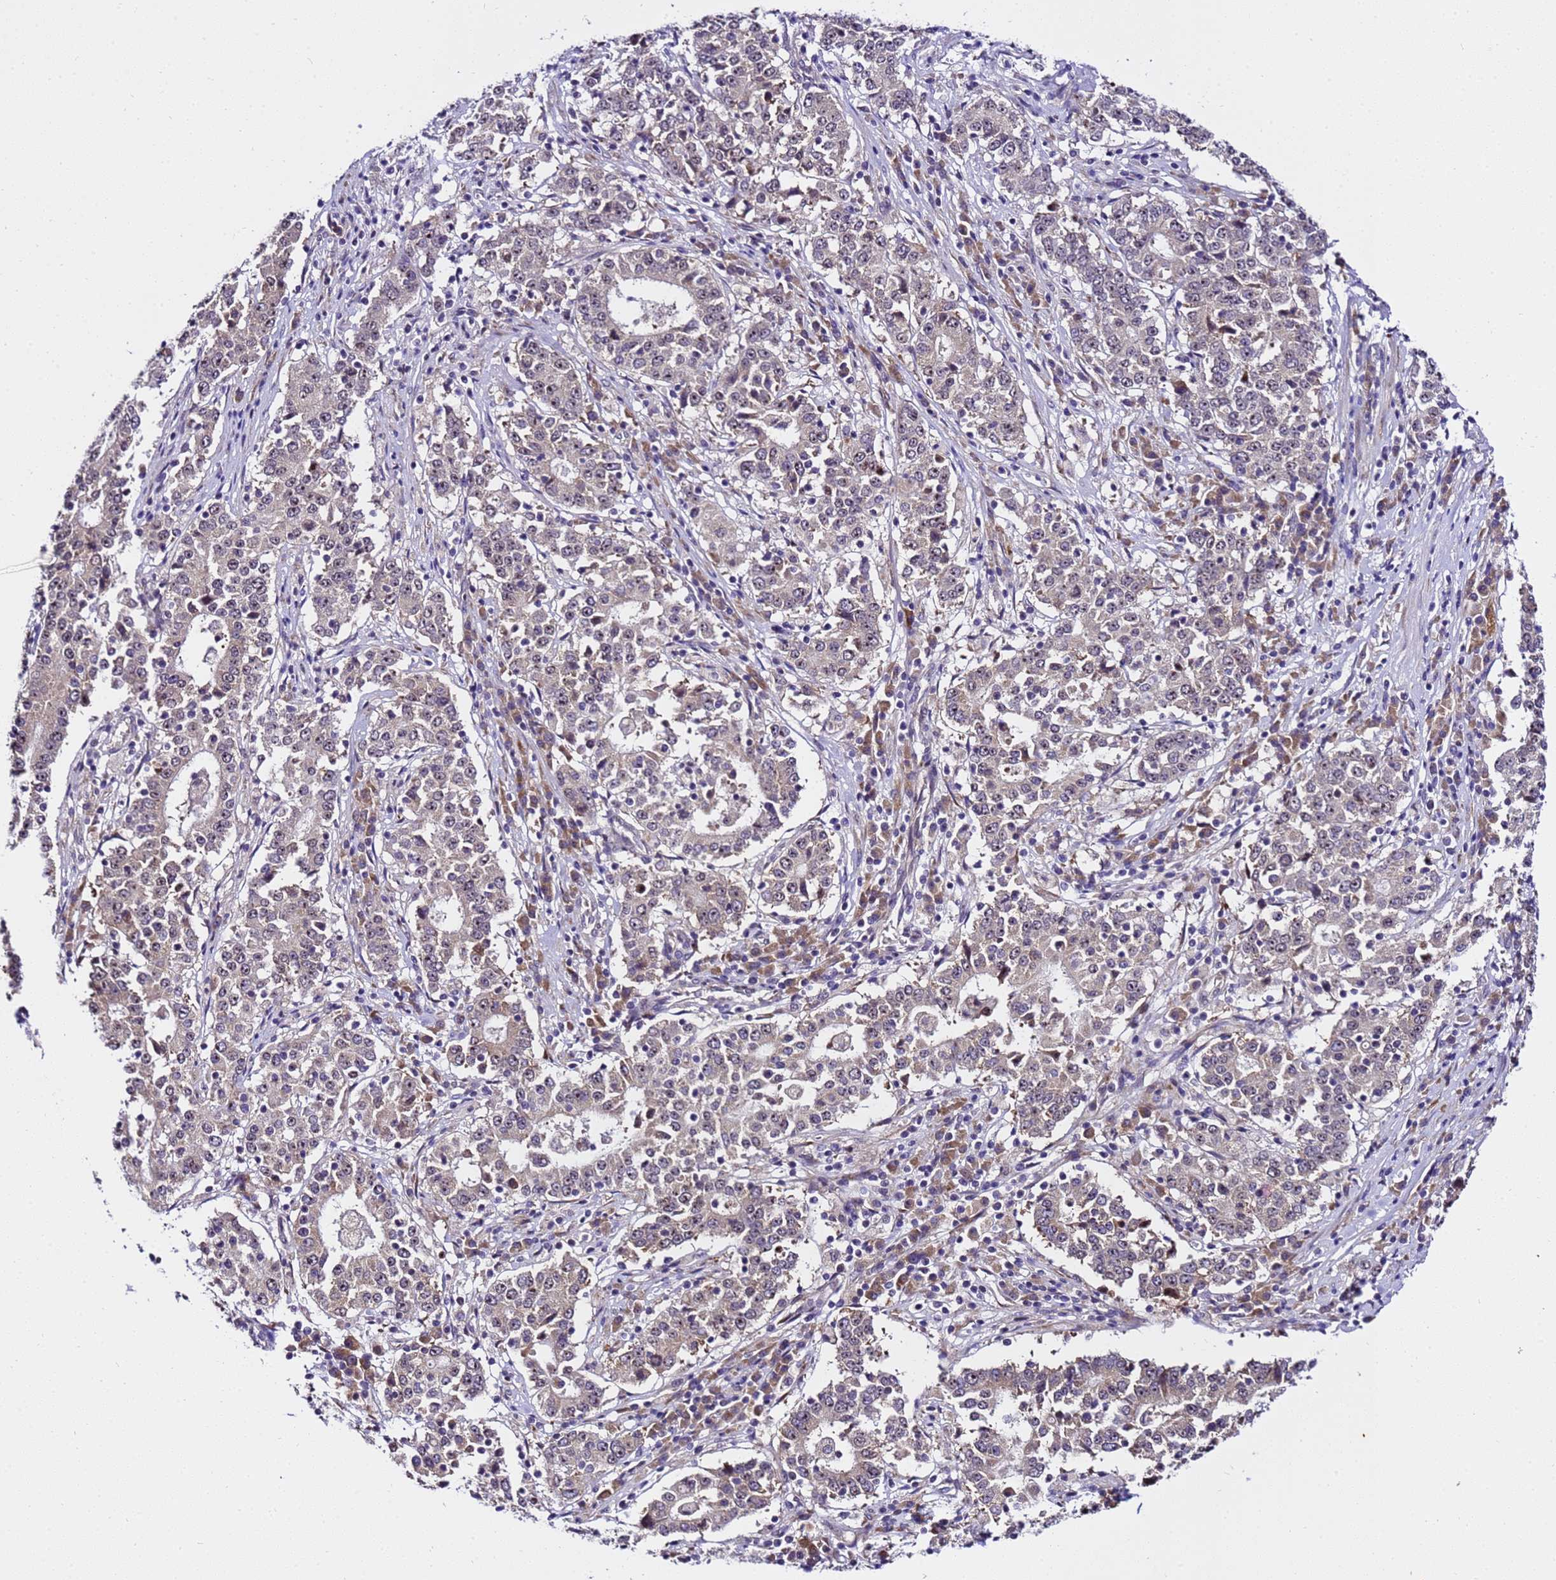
{"staining": {"intensity": "weak", "quantity": "<25%", "location": "nuclear"}, "tissue": "stomach cancer", "cell_type": "Tumor cells", "image_type": "cancer", "snomed": [{"axis": "morphology", "description": "Adenocarcinoma, NOS"}, {"axis": "topography", "description": "Stomach"}], "caption": "Immunohistochemical staining of stomach adenocarcinoma reveals no significant expression in tumor cells.", "gene": "SLX4IP", "patient": {"sex": "male", "age": 59}}